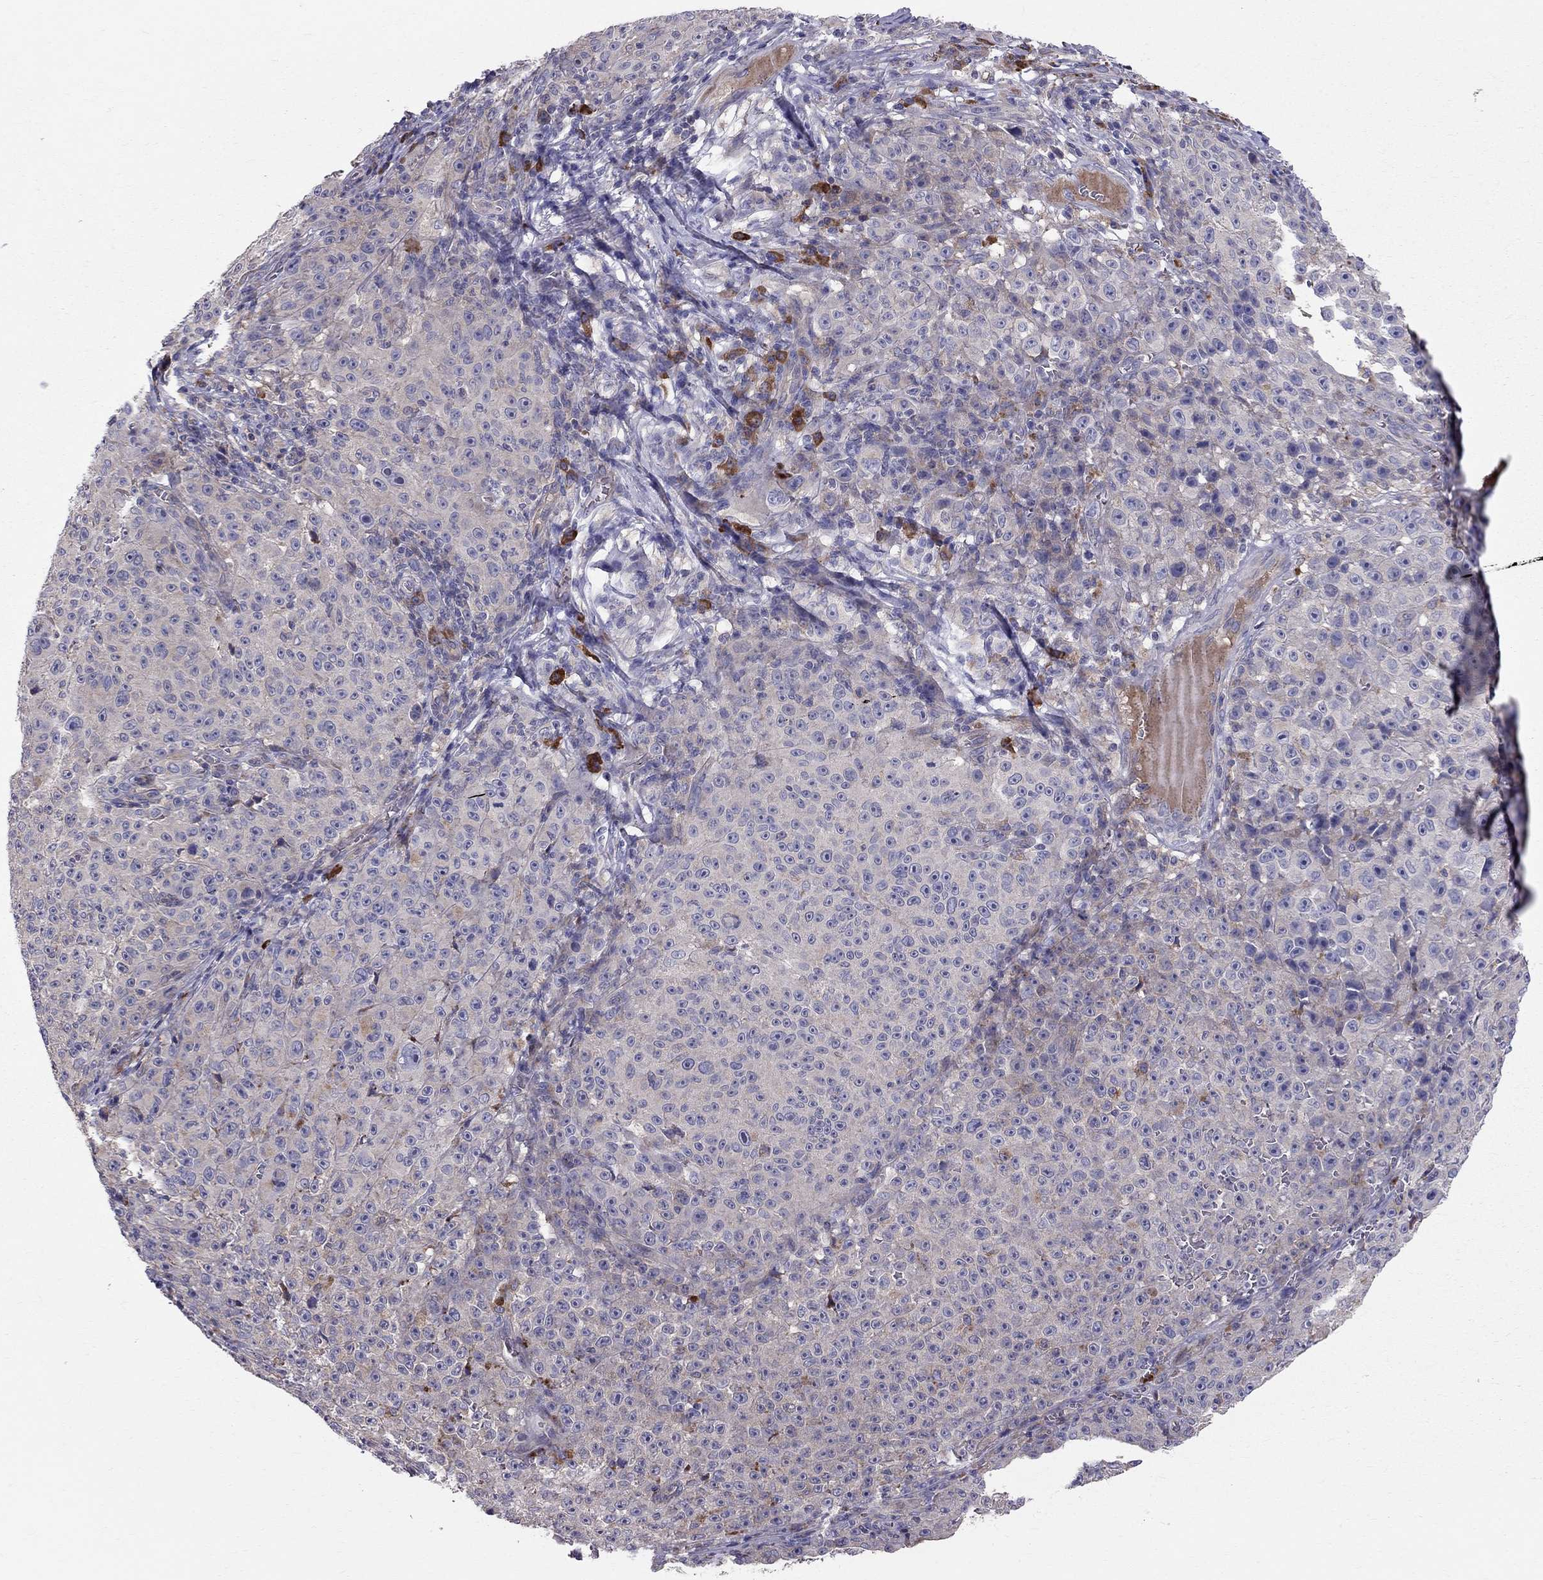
{"staining": {"intensity": "negative", "quantity": "none", "location": "none"}, "tissue": "melanoma", "cell_type": "Tumor cells", "image_type": "cancer", "snomed": [{"axis": "morphology", "description": "Malignant melanoma, NOS"}, {"axis": "topography", "description": "Skin"}], "caption": "A high-resolution micrograph shows immunohistochemistry (IHC) staining of malignant melanoma, which shows no significant positivity in tumor cells. (Stains: DAB immunohistochemistry (IHC) with hematoxylin counter stain, Microscopy: brightfield microscopy at high magnification).", "gene": "PIK3CG", "patient": {"sex": "female", "age": 82}}